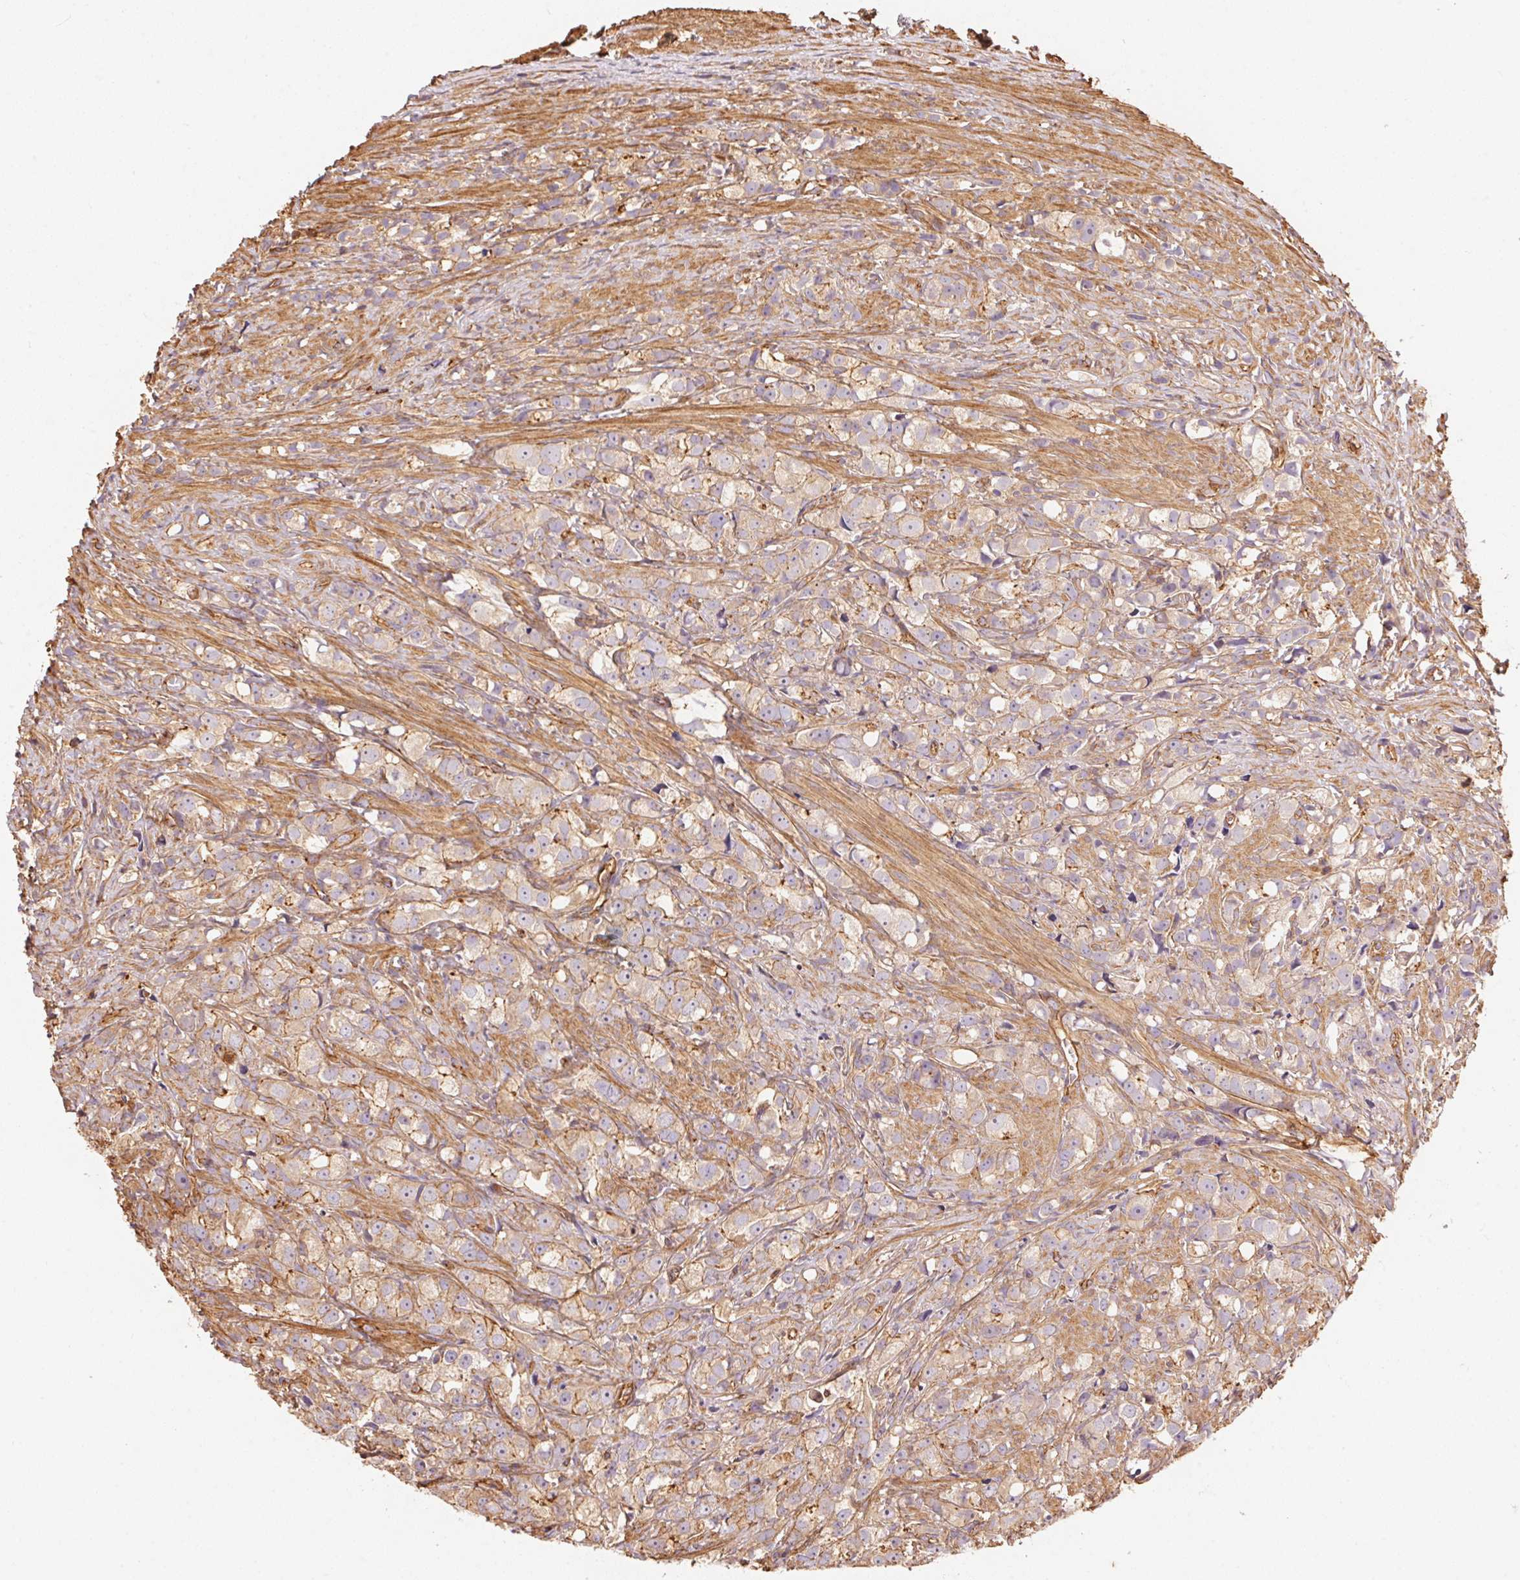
{"staining": {"intensity": "weak", "quantity": ">75%", "location": "cytoplasmic/membranous"}, "tissue": "prostate cancer", "cell_type": "Tumor cells", "image_type": "cancer", "snomed": [{"axis": "morphology", "description": "Adenocarcinoma, High grade"}, {"axis": "topography", "description": "Prostate"}], "caption": "About >75% of tumor cells in human prostate cancer reveal weak cytoplasmic/membranous protein expression as visualized by brown immunohistochemical staining.", "gene": "FRAS1", "patient": {"sex": "male", "age": 75}}